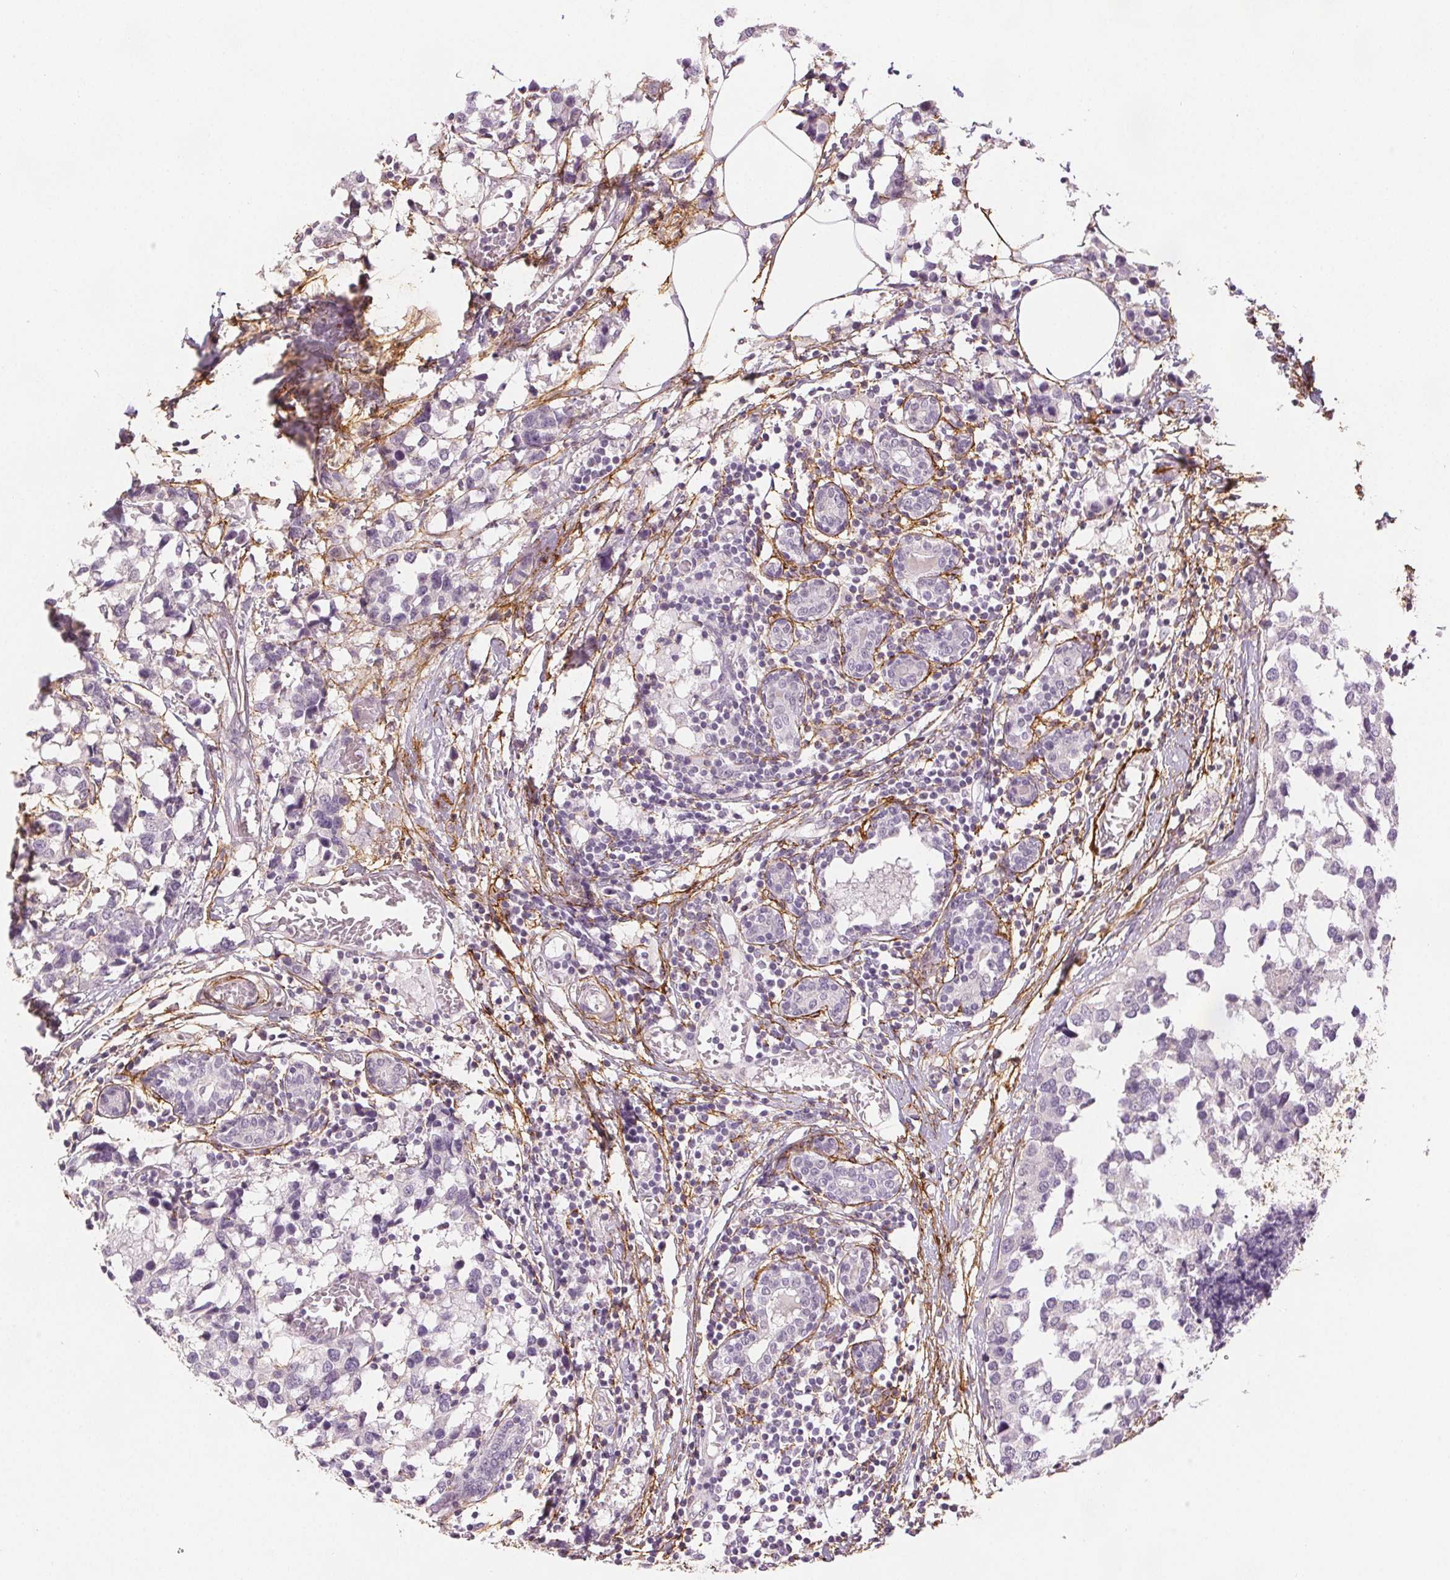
{"staining": {"intensity": "negative", "quantity": "none", "location": "none"}, "tissue": "breast cancer", "cell_type": "Tumor cells", "image_type": "cancer", "snomed": [{"axis": "morphology", "description": "Lobular carcinoma"}, {"axis": "topography", "description": "Breast"}], "caption": "Immunohistochemistry photomicrograph of neoplastic tissue: breast cancer stained with DAB (3,3'-diaminobenzidine) shows no significant protein staining in tumor cells.", "gene": "FBN1", "patient": {"sex": "female", "age": 59}}